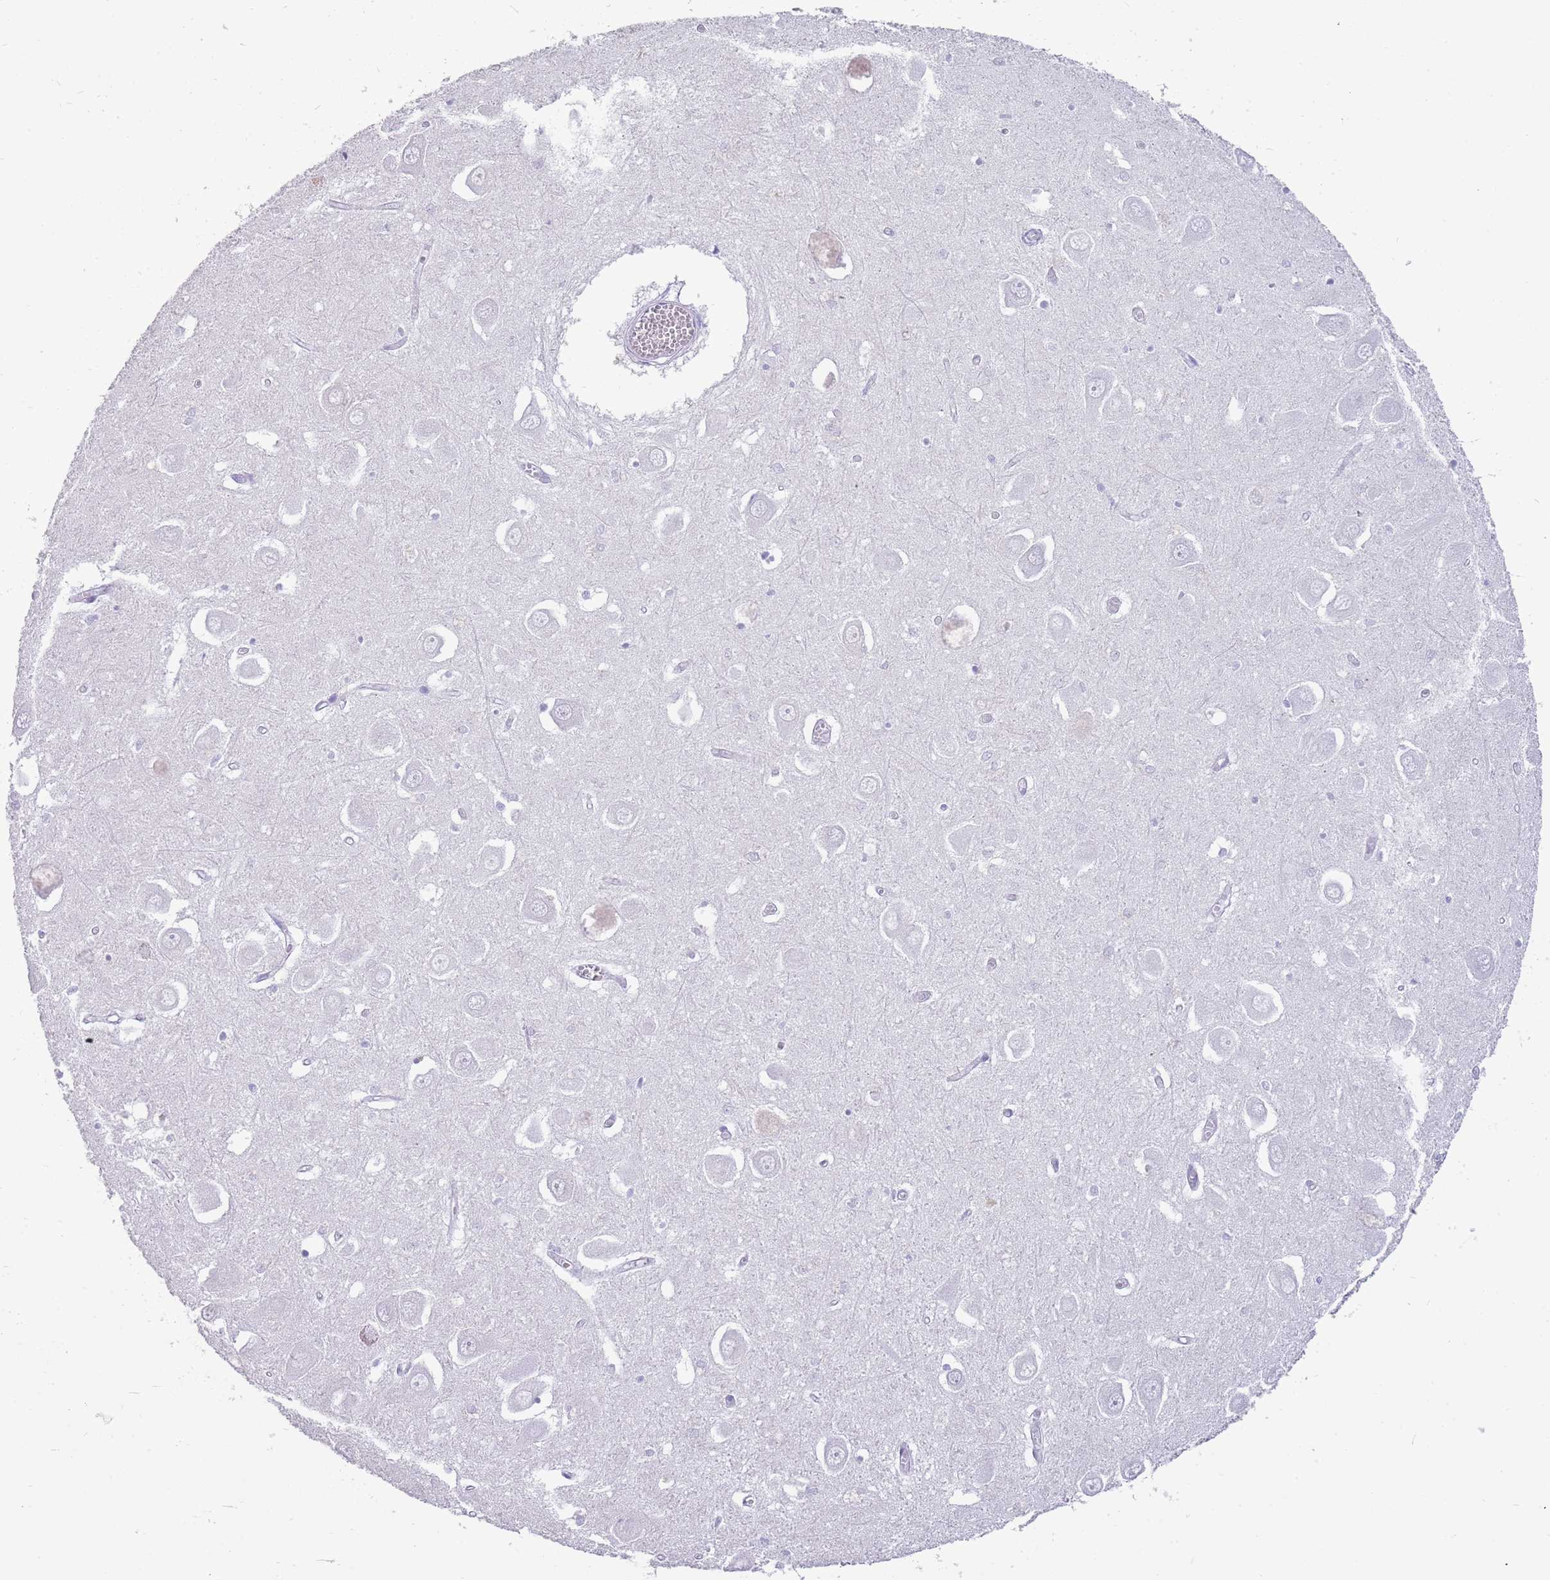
{"staining": {"intensity": "negative", "quantity": "none", "location": "none"}, "tissue": "hippocampus", "cell_type": "Glial cells", "image_type": "normal", "snomed": [{"axis": "morphology", "description": "Normal tissue, NOS"}, {"axis": "topography", "description": "Hippocampus"}], "caption": "This is a image of immunohistochemistry staining of normal hippocampus, which shows no positivity in glial cells.", "gene": "ENSG00000271254", "patient": {"sex": "male", "age": 70}}